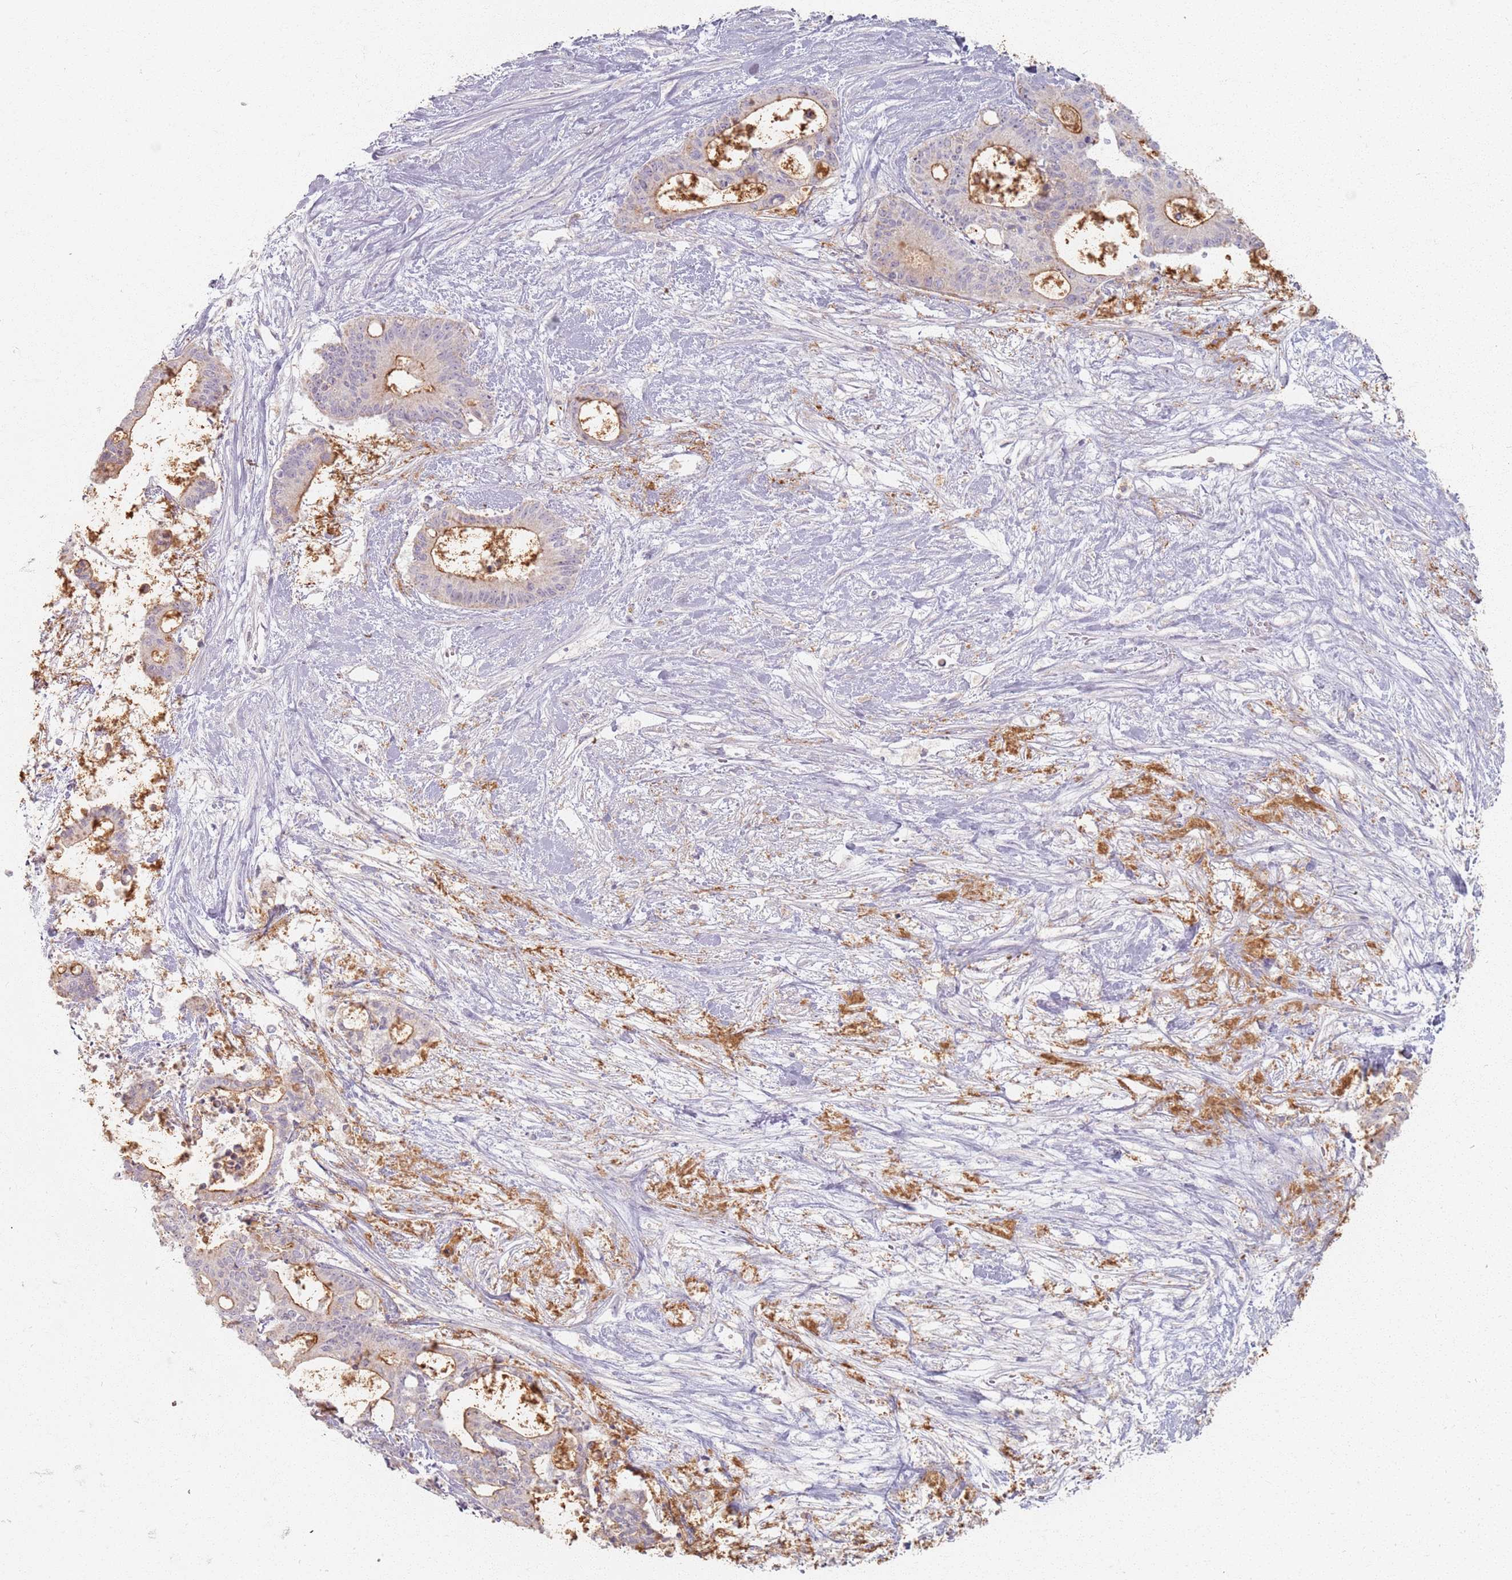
{"staining": {"intensity": "moderate", "quantity": "<25%", "location": "cytoplasmic/membranous"}, "tissue": "liver cancer", "cell_type": "Tumor cells", "image_type": "cancer", "snomed": [{"axis": "morphology", "description": "Normal tissue, NOS"}, {"axis": "morphology", "description": "Cholangiocarcinoma"}, {"axis": "topography", "description": "Liver"}, {"axis": "topography", "description": "Peripheral nerve tissue"}], "caption": "Immunohistochemistry (IHC) image of liver cancer stained for a protein (brown), which displays low levels of moderate cytoplasmic/membranous expression in approximately <25% of tumor cells.", "gene": "PKD2L2", "patient": {"sex": "female", "age": 73}}